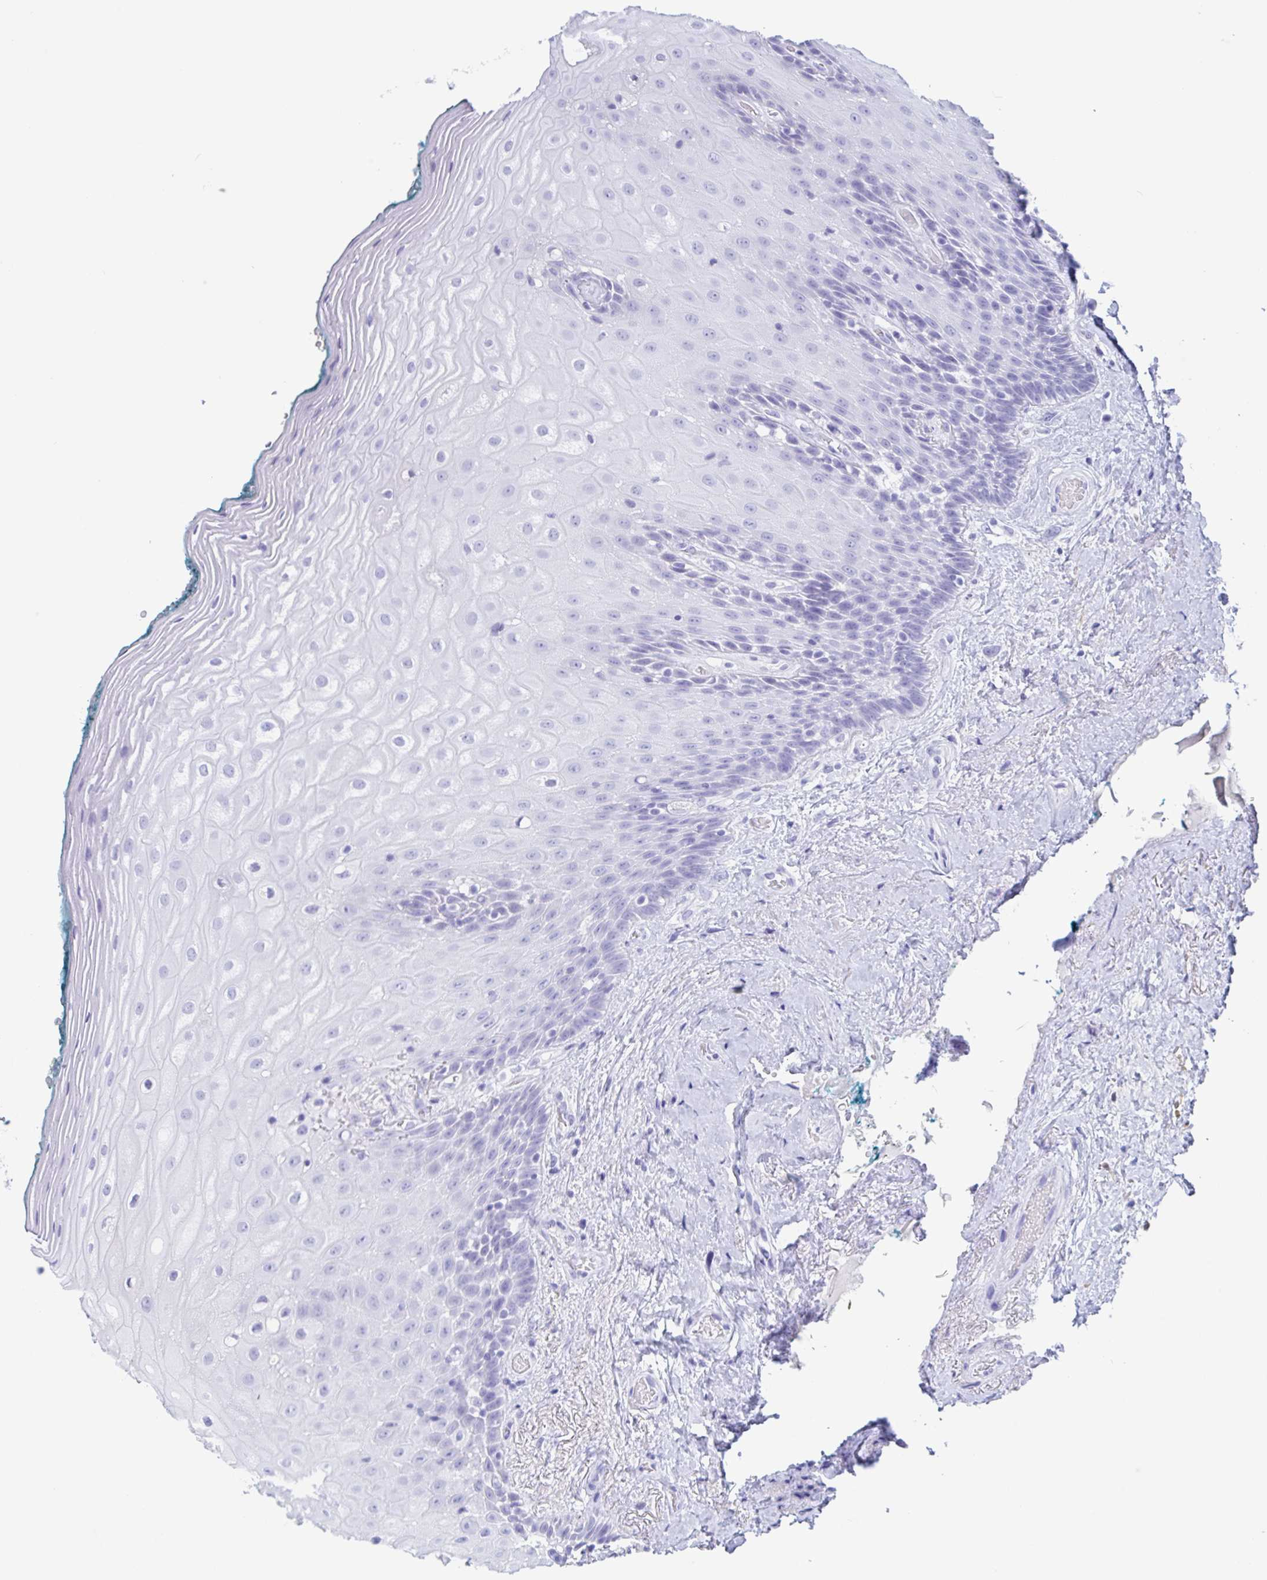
{"staining": {"intensity": "negative", "quantity": "none", "location": "none"}, "tissue": "oral mucosa", "cell_type": "Squamous epithelial cells", "image_type": "normal", "snomed": [{"axis": "morphology", "description": "Normal tissue, NOS"}, {"axis": "morphology", "description": "Squamous cell carcinoma, NOS"}, {"axis": "topography", "description": "Oral tissue"}, {"axis": "topography", "description": "Head-Neck"}], "caption": "IHC histopathology image of normal oral mucosa: human oral mucosa stained with DAB exhibits no significant protein staining in squamous epithelial cells. (DAB (3,3'-diaminobenzidine) immunohistochemistry (IHC) with hematoxylin counter stain).", "gene": "ZNF850", "patient": {"sex": "male", "age": 64}}